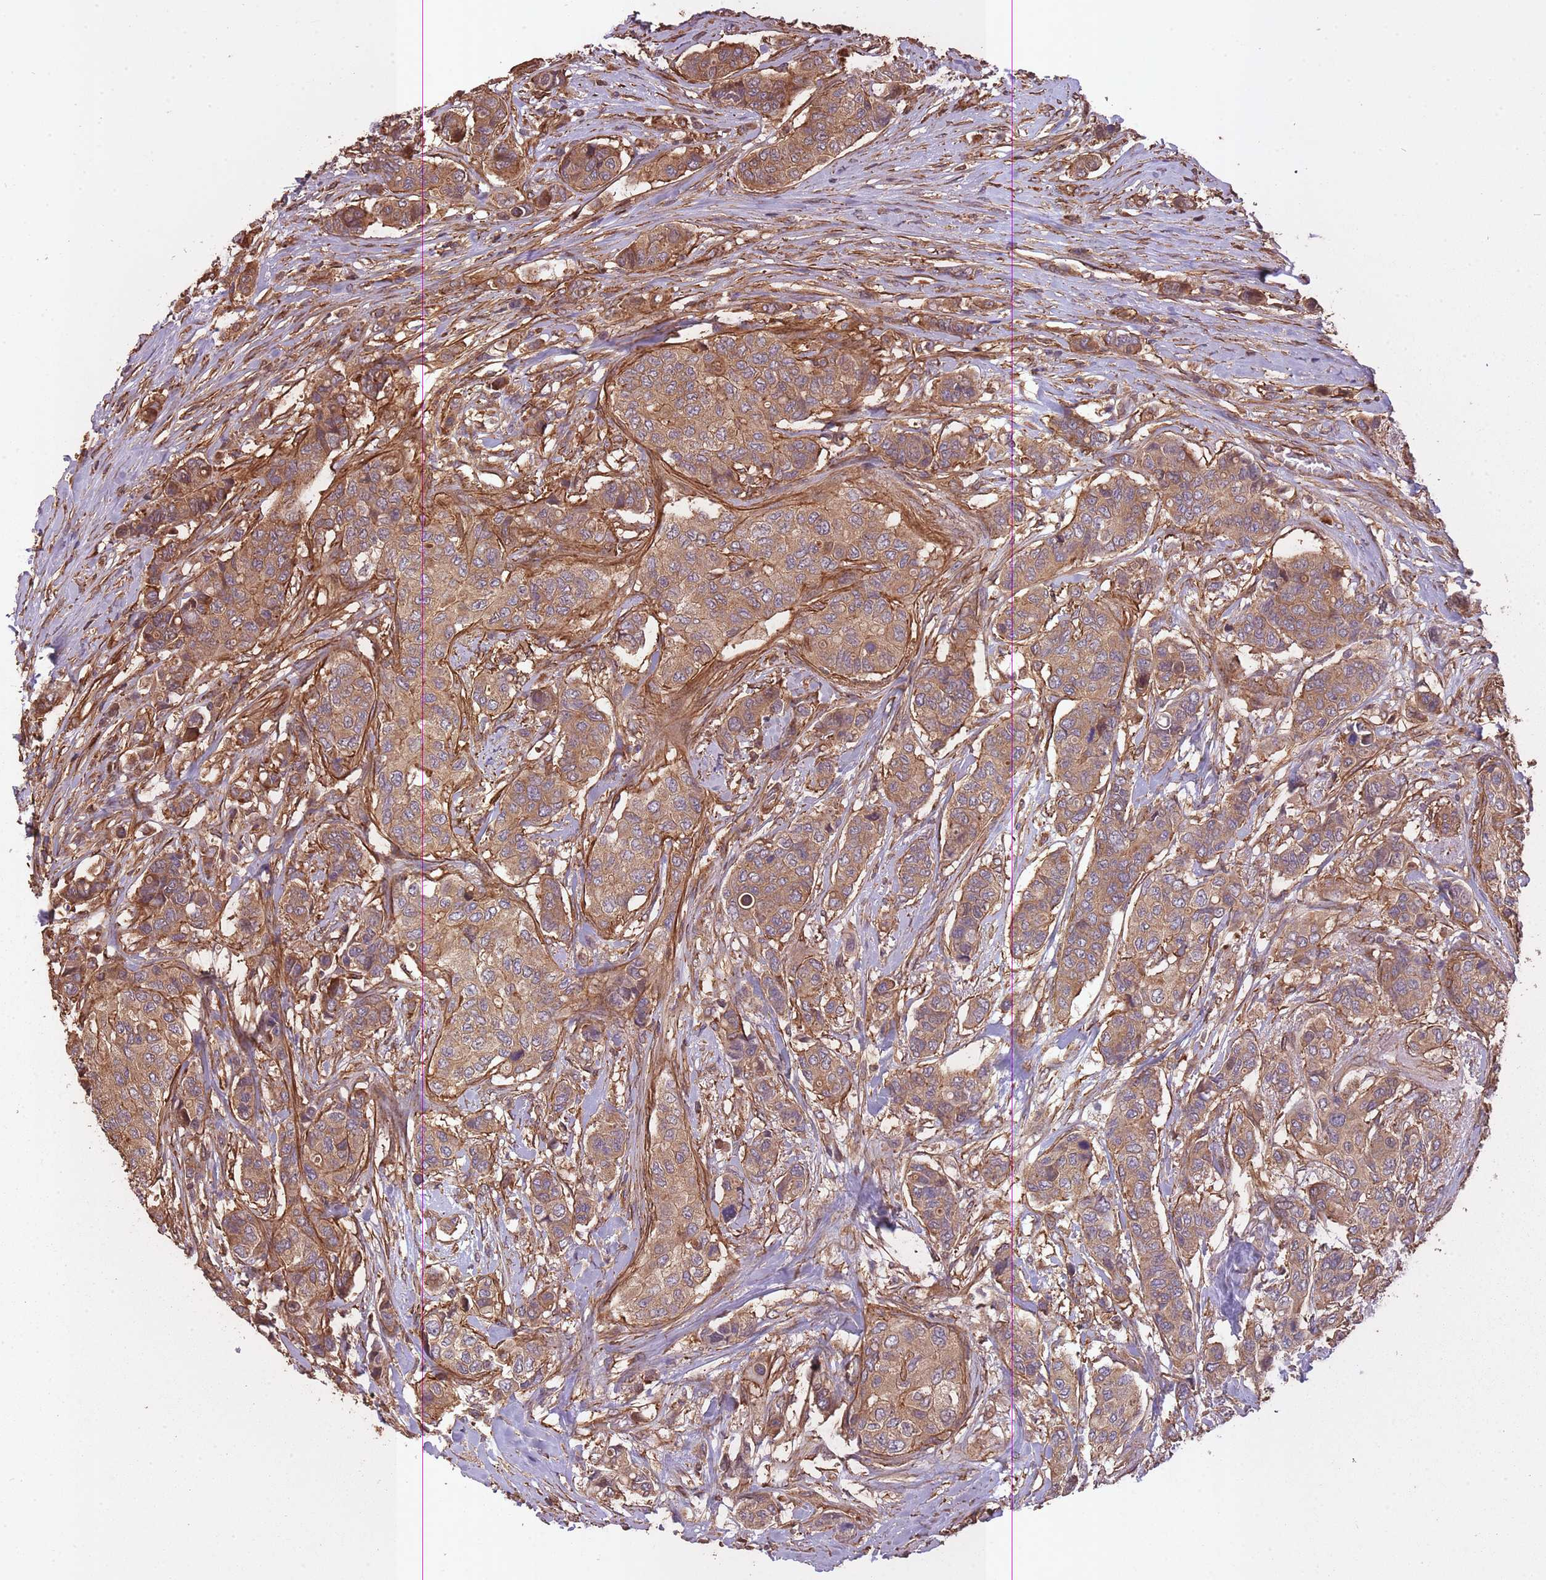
{"staining": {"intensity": "moderate", "quantity": ">75%", "location": "cytoplasmic/membranous"}, "tissue": "breast cancer", "cell_type": "Tumor cells", "image_type": "cancer", "snomed": [{"axis": "morphology", "description": "Lobular carcinoma"}, {"axis": "topography", "description": "Breast"}], "caption": "Breast cancer stained for a protein (brown) displays moderate cytoplasmic/membranous positive positivity in about >75% of tumor cells.", "gene": "ARMH3", "patient": {"sex": "female", "age": 51}}